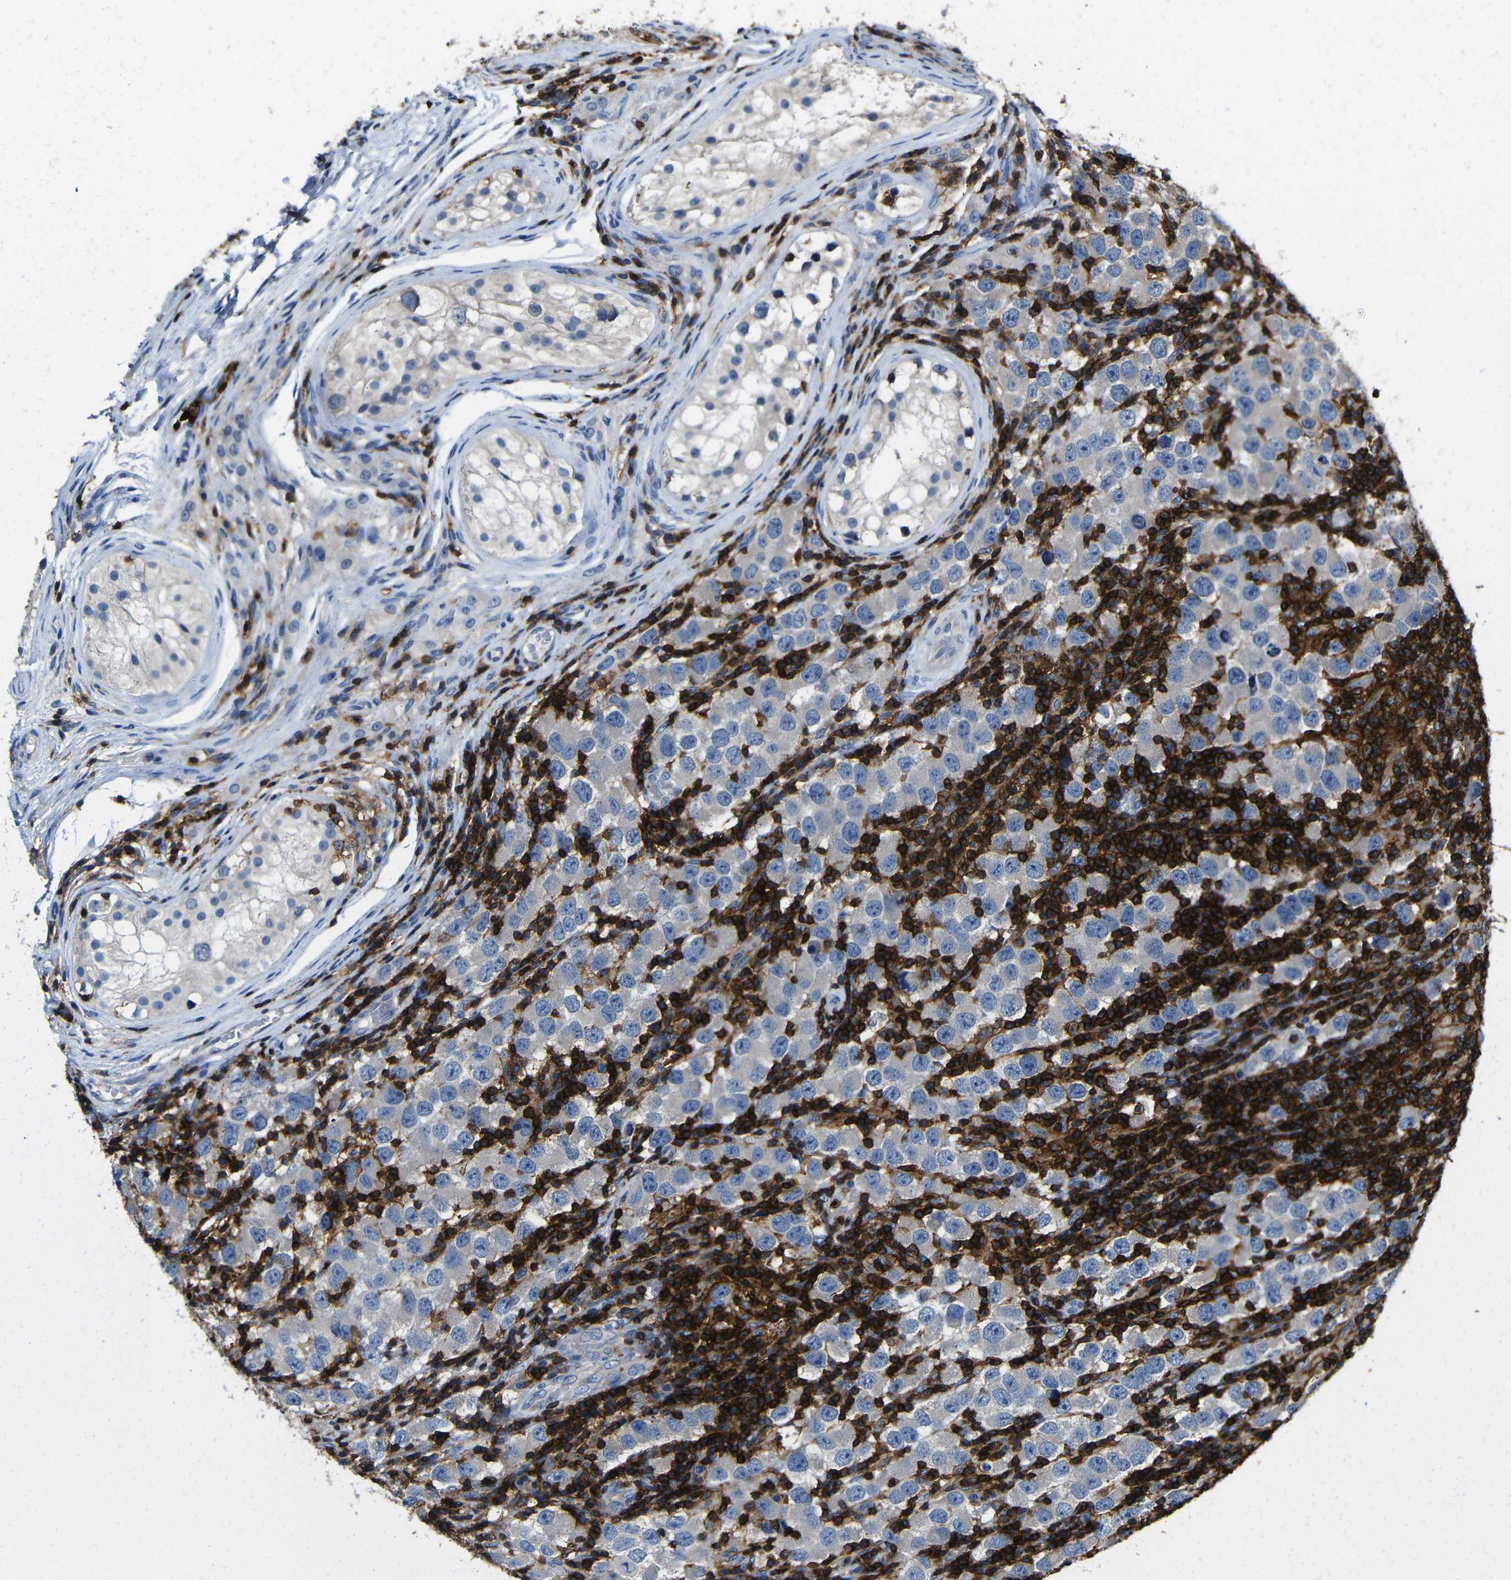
{"staining": {"intensity": "negative", "quantity": "none", "location": "none"}, "tissue": "testis cancer", "cell_type": "Tumor cells", "image_type": "cancer", "snomed": [{"axis": "morphology", "description": "Carcinoma, Embryonal, NOS"}, {"axis": "topography", "description": "Testis"}], "caption": "High power microscopy histopathology image of an immunohistochemistry histopathology image of embryonal carcinoma (testis), revealing no significant expression in tumor cells.", "gene": "P2RY12", "patient": {"sex": "male", "age": 21}}